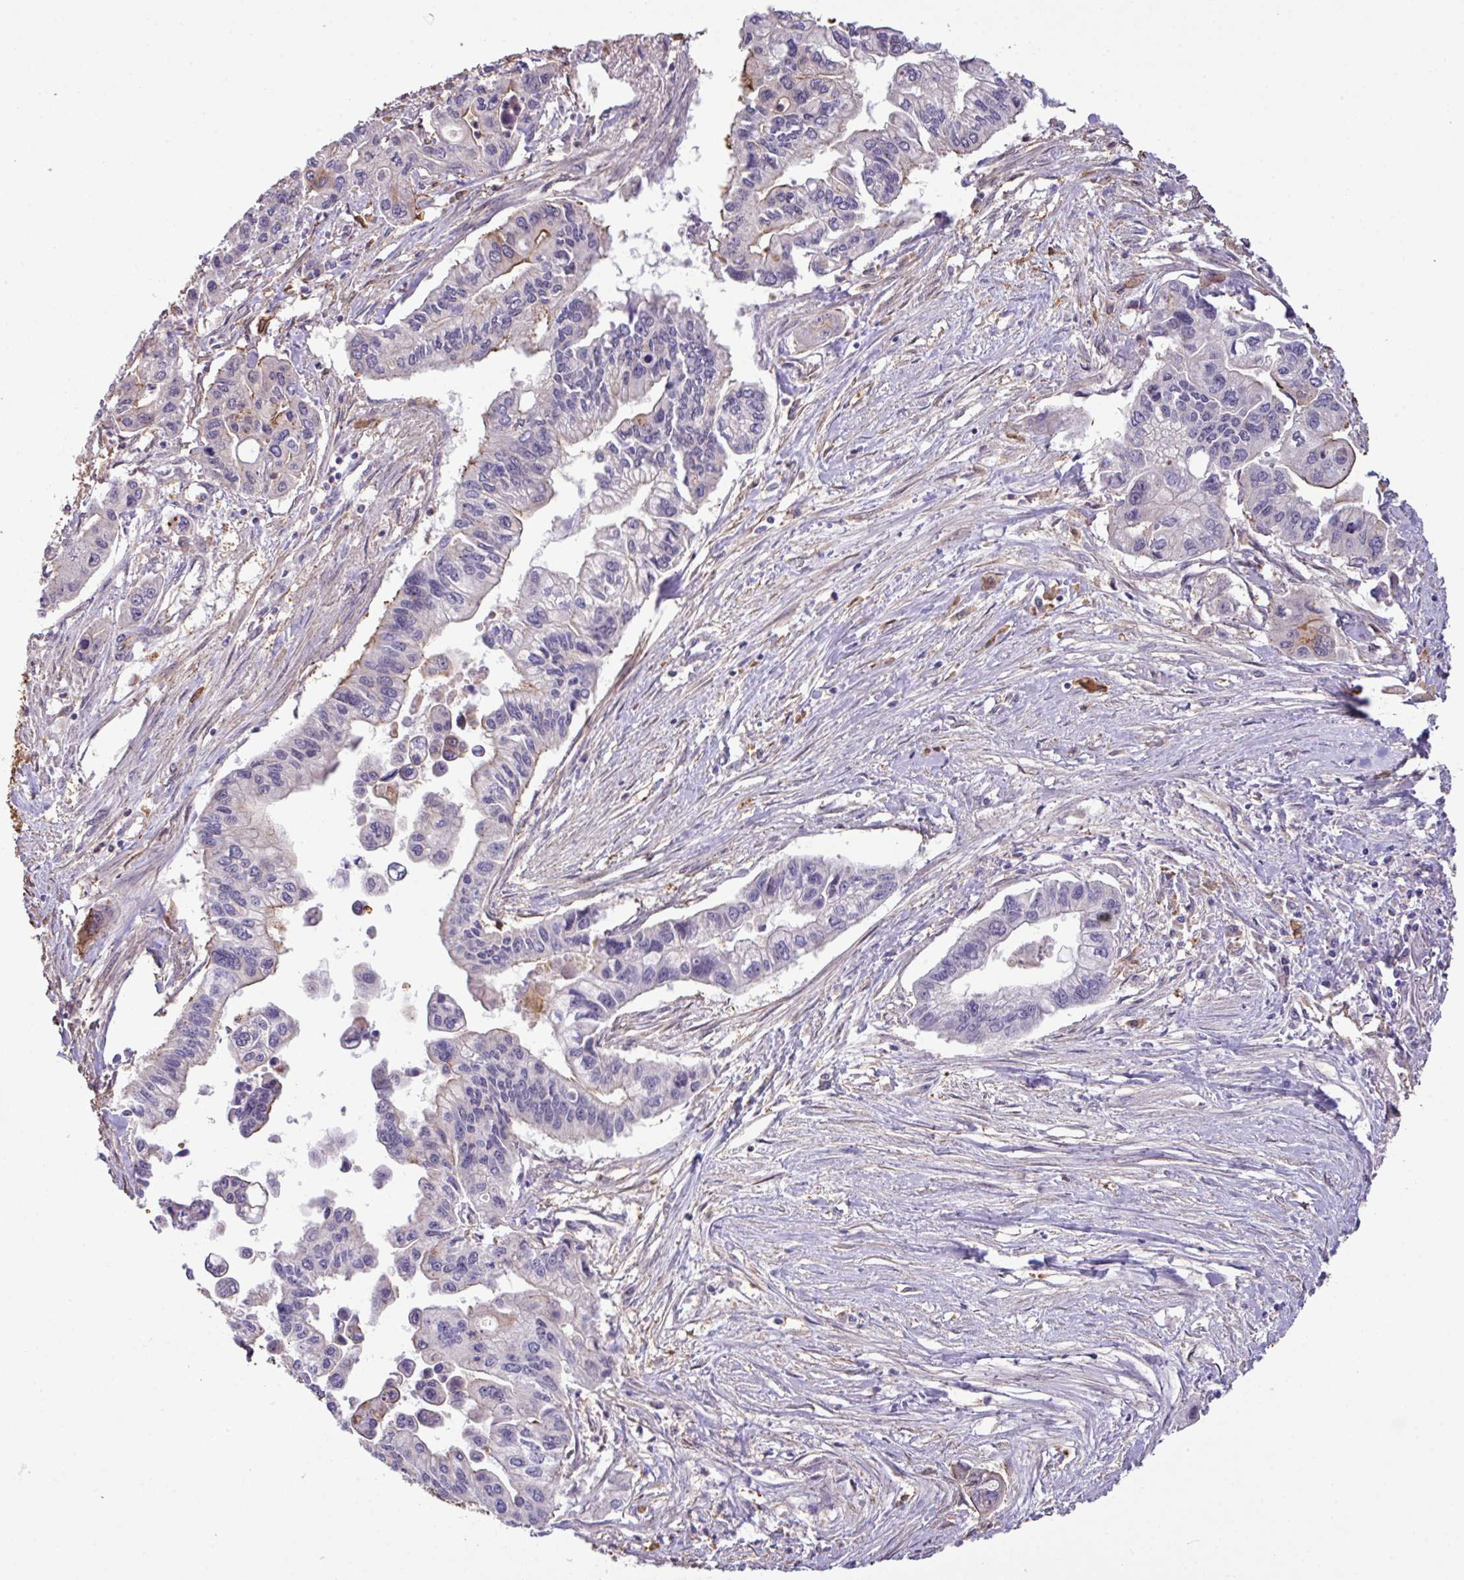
{"staining": {"intensity": "moderate", "quantity": "<25%", "location": "cytoplasmic/membranous"}, "tissue": "pancreatic cancer", "cell_type": "Tumor cells", "image_type": "cancer", "snomed": [{"axis": "morphology", "description": "Adenocarcinoma, NOS"}, {"axis": "topography", "description": "Pancreas"}], "caption": "This is an image of immunohistochemistry (IHC) staining of adenocarcinoma (pancreatic), which shows moderate expression in the cytoplasmic/membranous of tumor cells.", "gene": "LRRC53", "patient": {"sex": "male", "age": 62}}